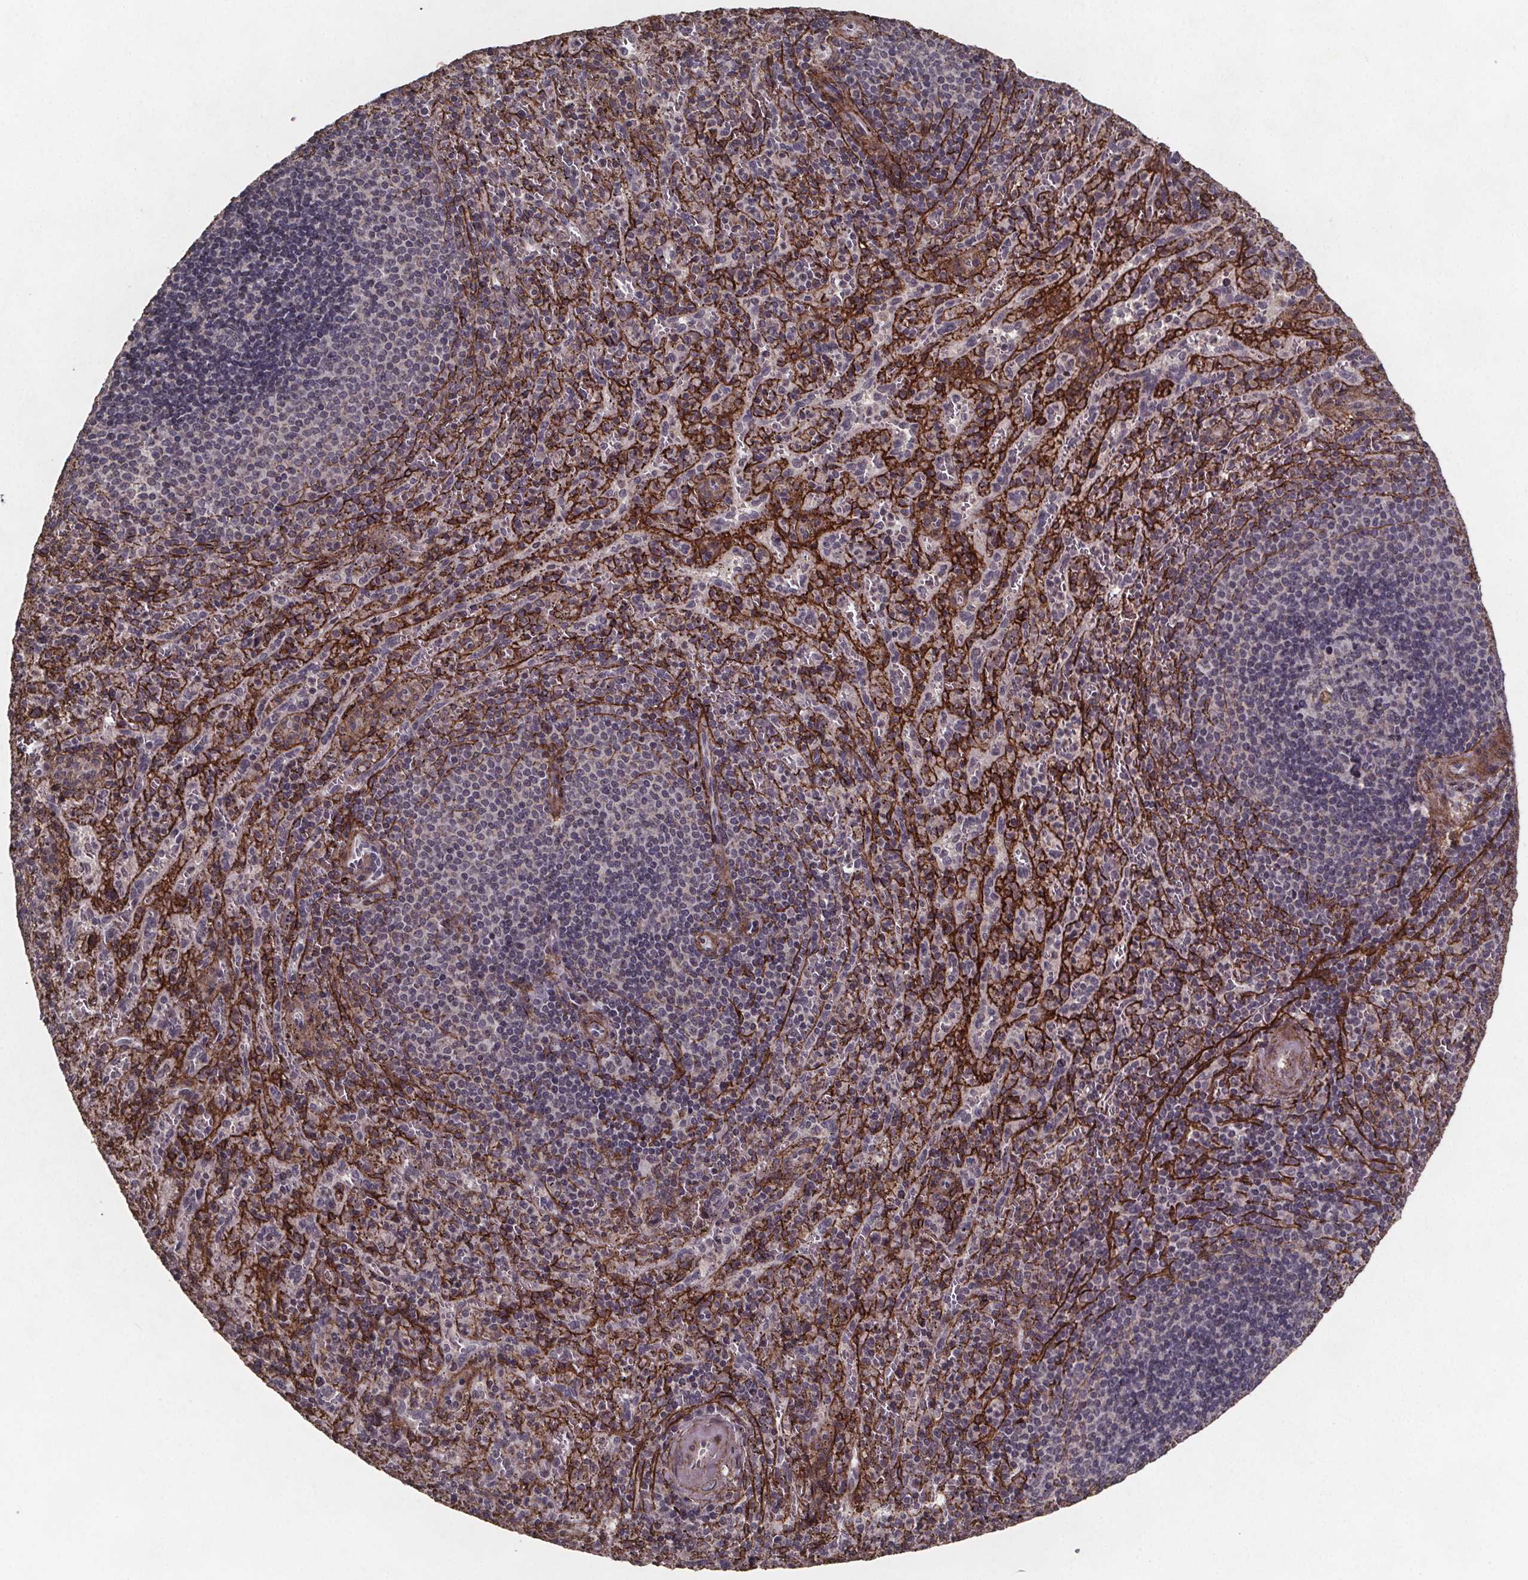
{"staining": {"intensity": "negative", "quantity": "none", "location": "none"}, "tissue": "spleen", "cell_type": "Cells in red pulp", "image_type": "normal", "snomed": [{"axis": "morphology", "description": "Normal tissue, NOS"}, {"axis": "topography", "description": "Spleen"}], "caption": "The image demonstrates no significant positivity in cells in red pulp of spleen.", "gene": "PALLD", "patient": {"sex": "male", "age": 57}}